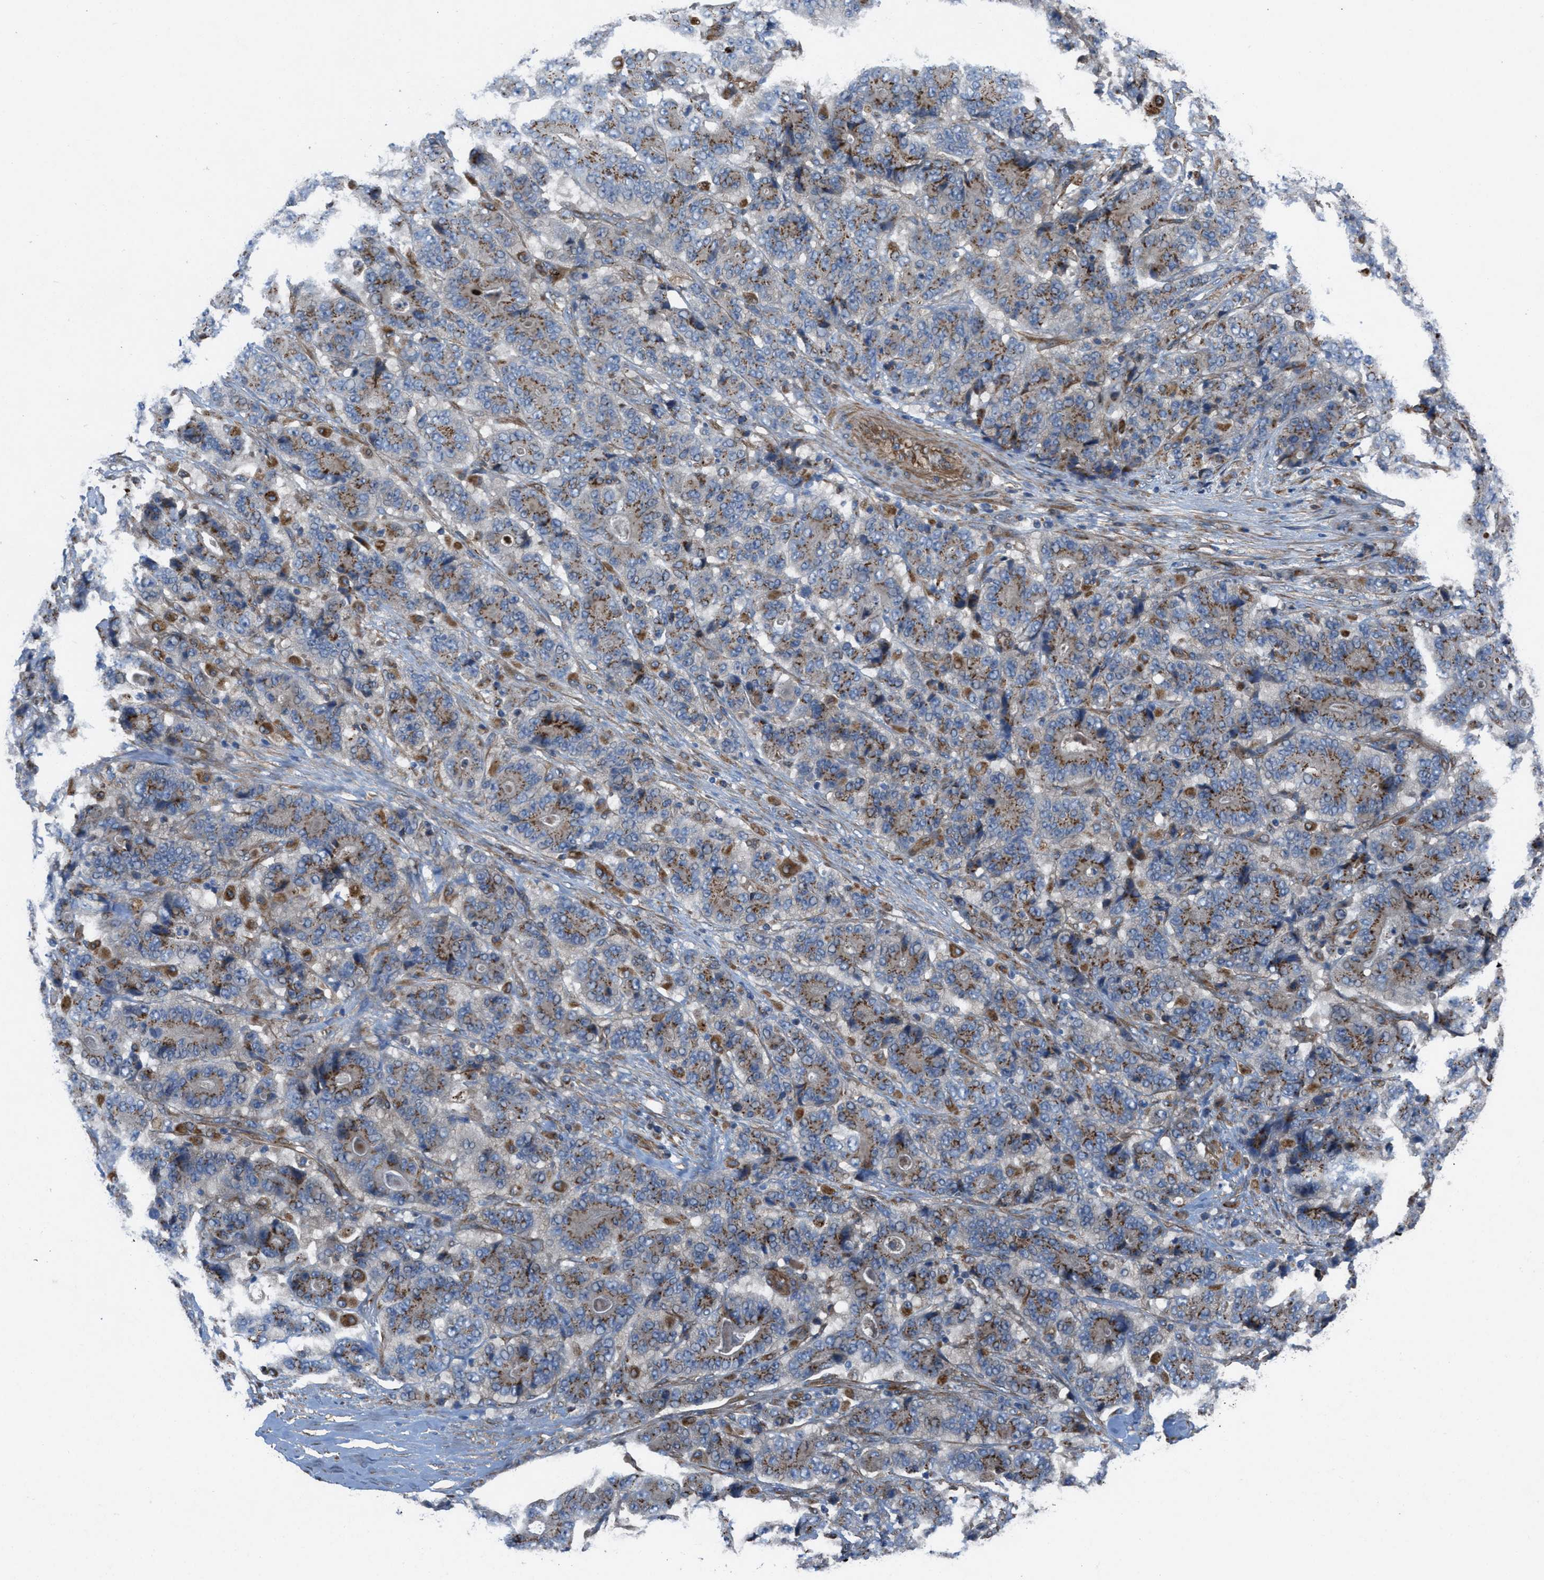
{"staining": {"intensity": "moderate", "quantity": "25%-75%", "location": "cytoplasmic/membranous"}, "tissue": "stomach cancer", "cell_type": "Tumor cells", "image_type": "cancer", "snomed": [{"axis": "morphology", "description": "Adenocarcinoma, NOS"}, {"axis": "topography", "description": "Stomach"}], "caption": "Protein expression analysis of stomach cancer (adenocarcinoma) demonstrates moderate cytoplasmic/membranous staining in approximately 25%-75% of tumor cells. (Stains: DAB in brown, nuclei in blue, Microscopy: brightfield microscopy at high magnification).", "gene": "SLC6A9", "patient": {"sex": "female", "age": 73}}